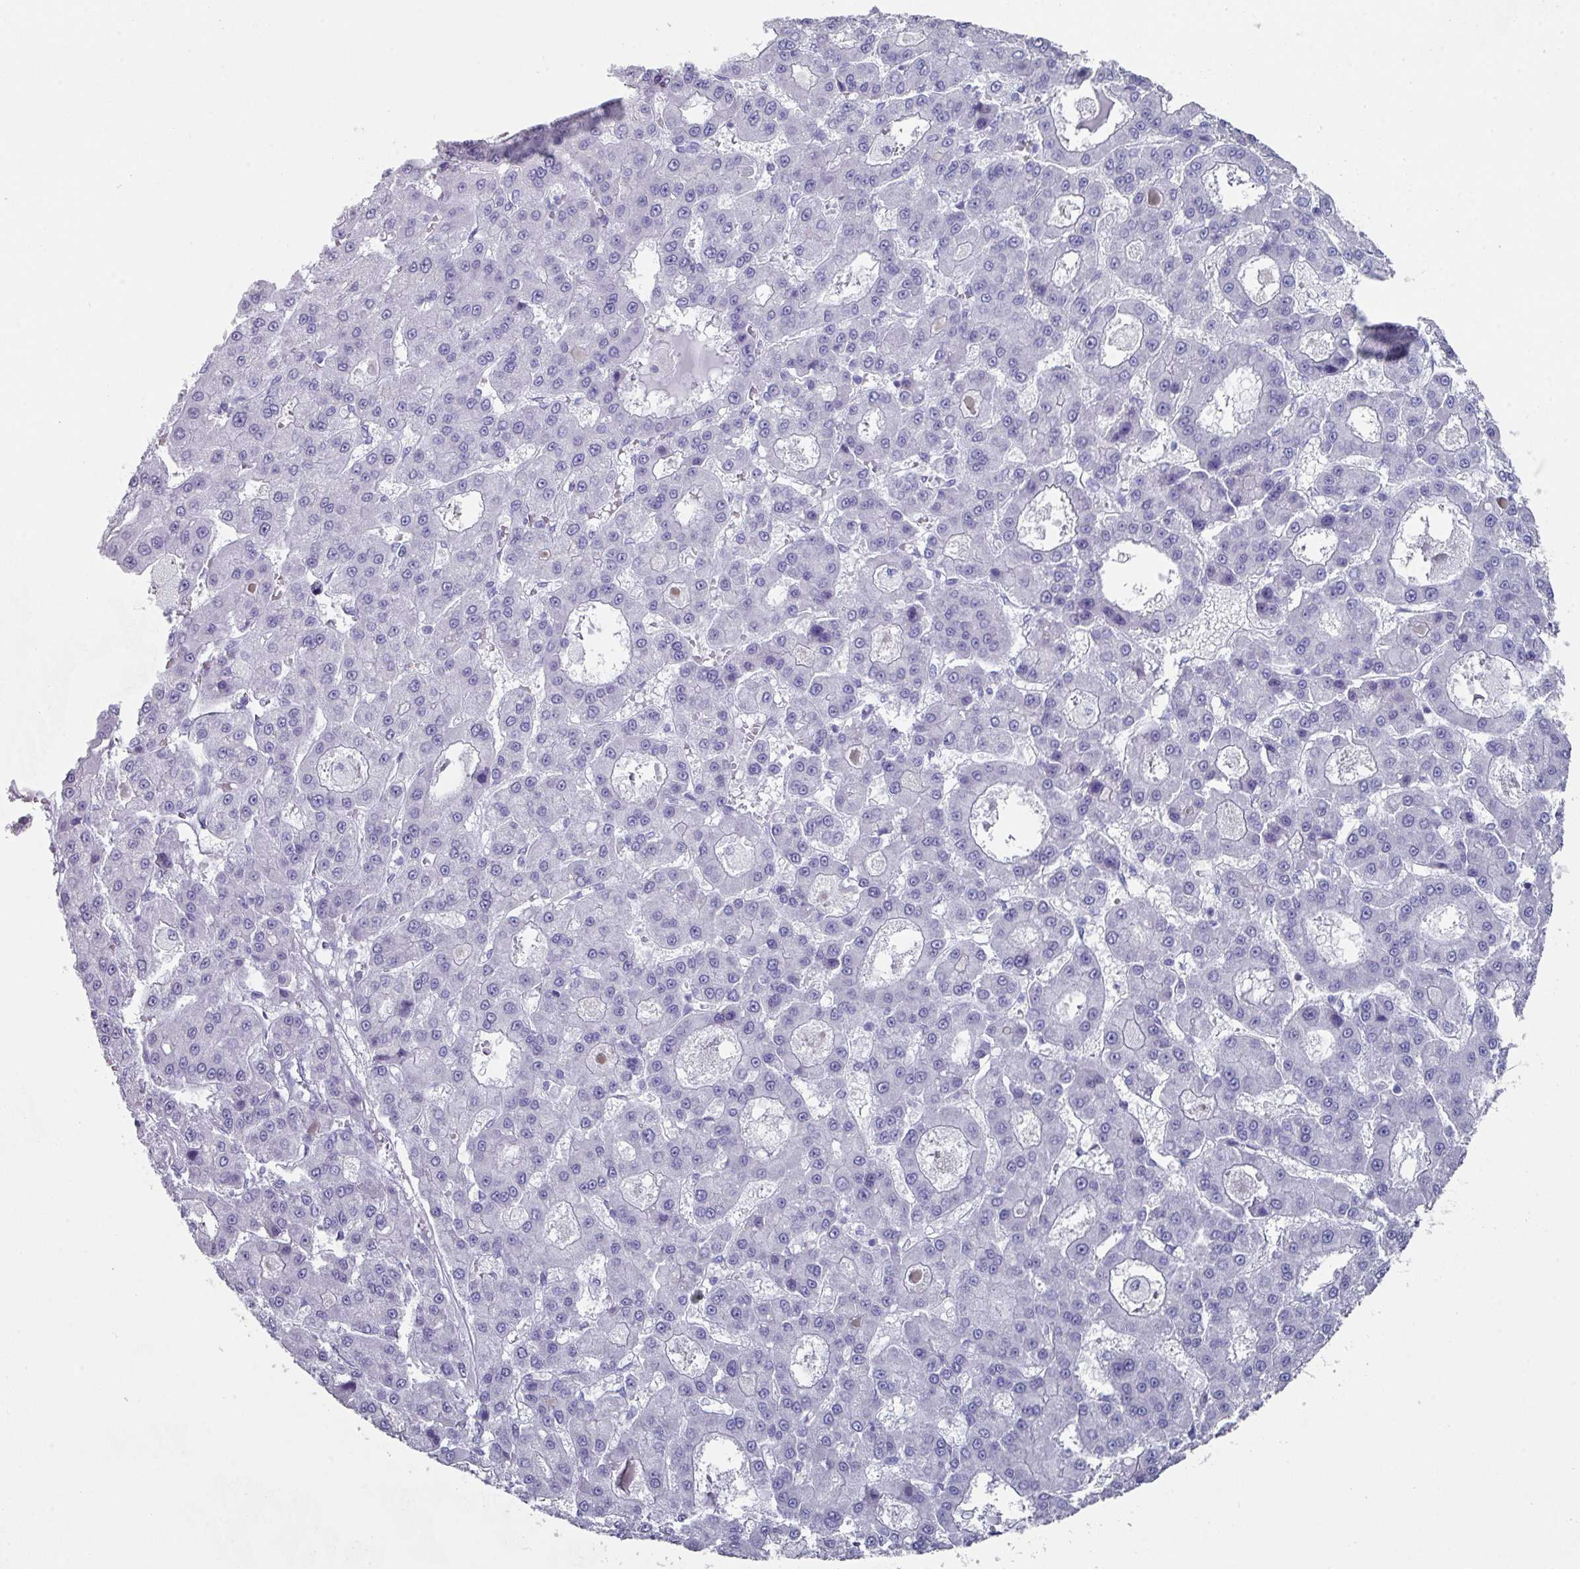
{"staining": {"intensity": "negative", "quantity": "none", "location": "none"}, "tissue": "liver cancer", "cell_type": "Tumor cells", "image_type": "cancer", "snomed": [{"axis": "morphology", "description": "Carcinoma, Hepatocellular, NOS"}, {"axis": "topography", "description": "Liver"}], "caption": "Immunohistochemical staining of liver cancer demonstrates no significant staining in tumor cells. (DAB (3,3'-diaminobenzidine) immunohistochemistry (IHC) with hematoxylin counter stain).", "gene": "PEX10", "patient": {"sex": "male", "age": 70}}